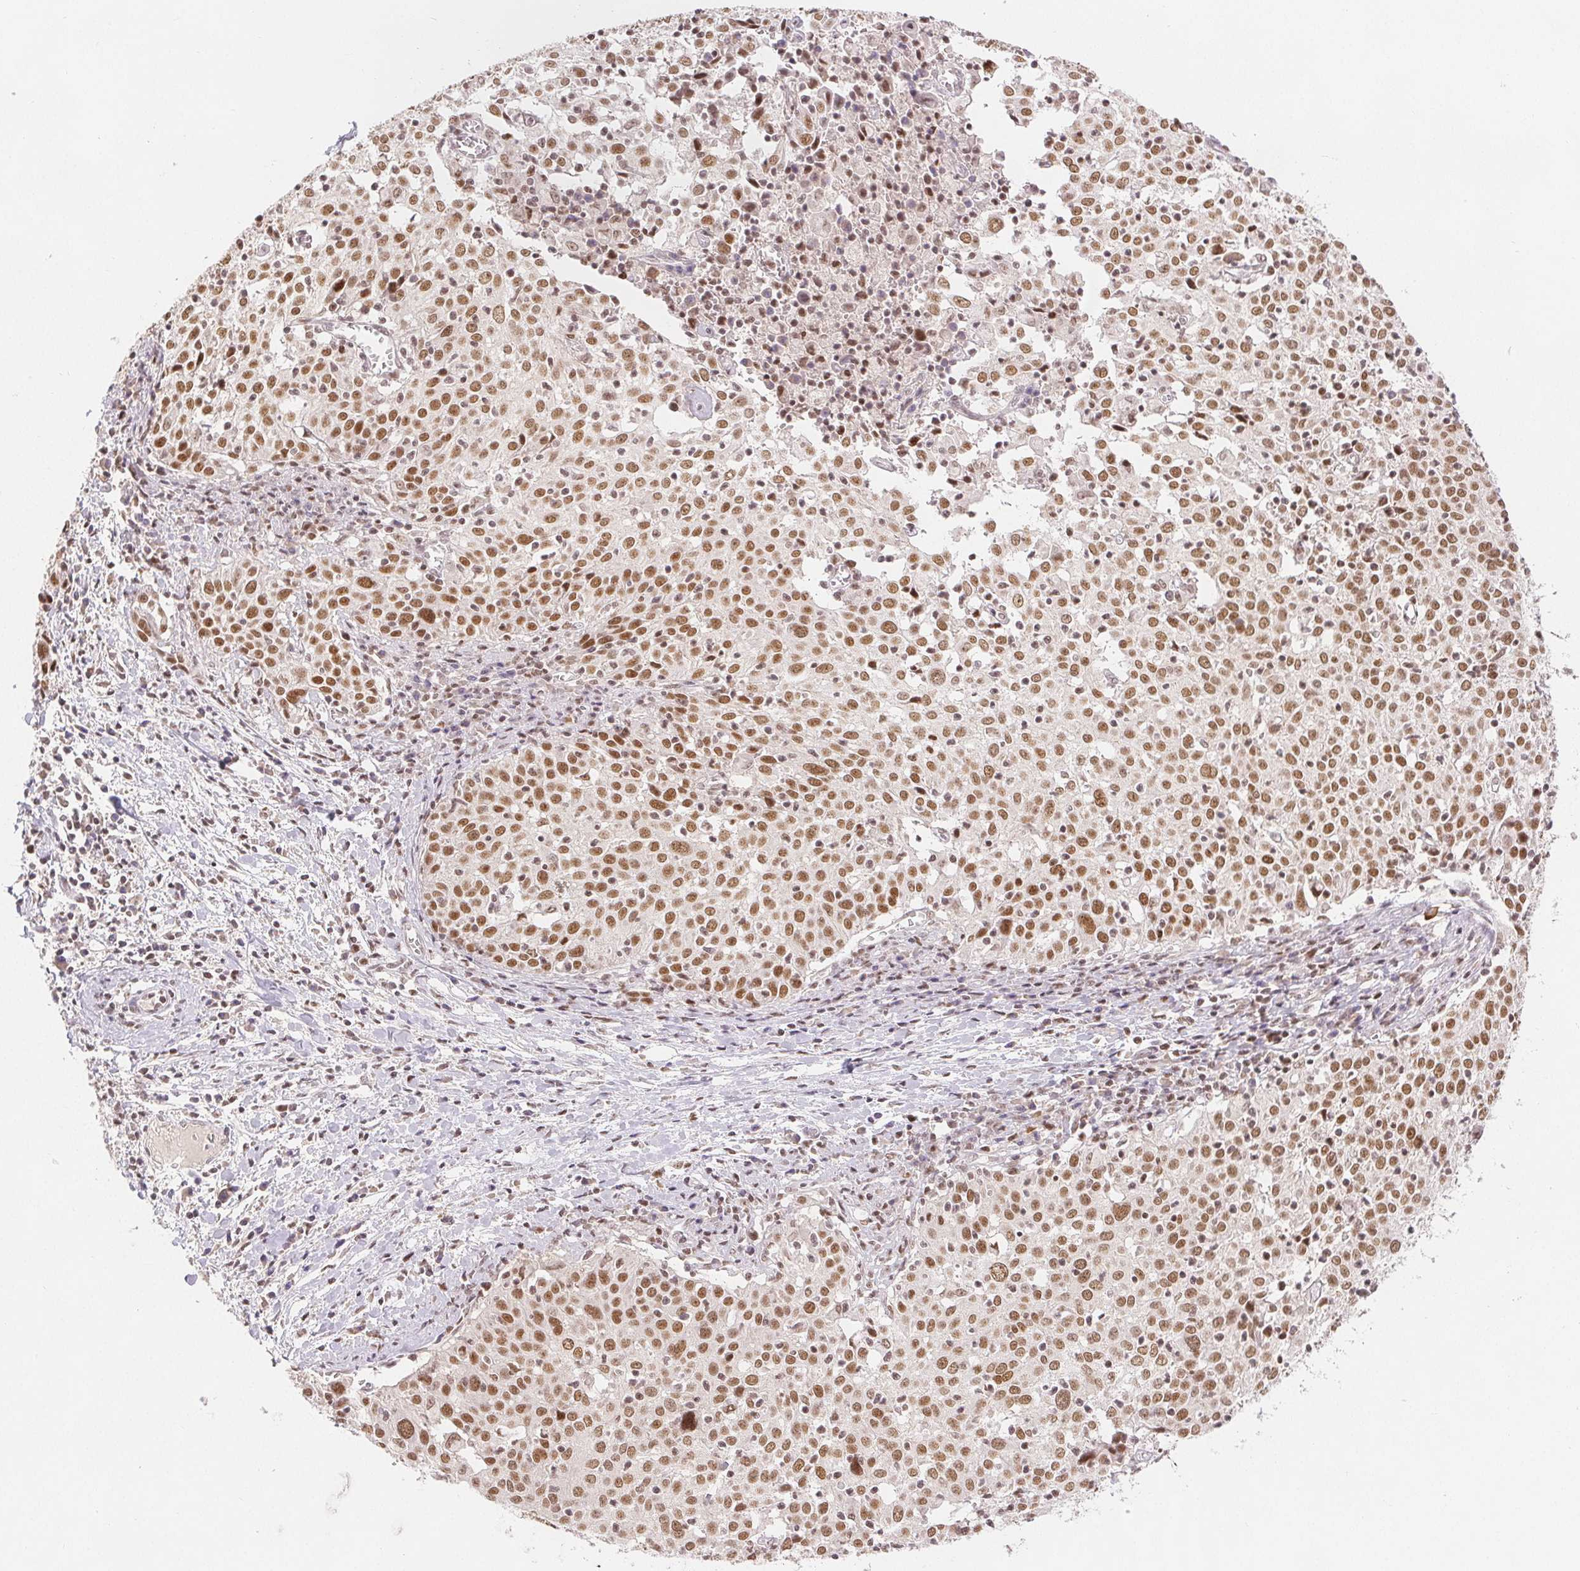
{"staining": {"intensity": "moderate", "quantity": ">75%", "location": "nuclear"}, "tissue": "cervical cancer", "cell_type": "Tumor cells", "image_type": "cancer", "snomed": [{"axis": "morphology", "description": "Squamous cell carcinoma, NOS"}, {"axis": "topography", "description": "Cervix"}], "caption": "Immunohistochemistry (IHC) of human squamous cell carcinoma (cervical) reveals medium levels of moderate nuclear expression in about >75% of tumor cells.", "gene": "DEK", "patient": {"sex": "female", "age": 39}}